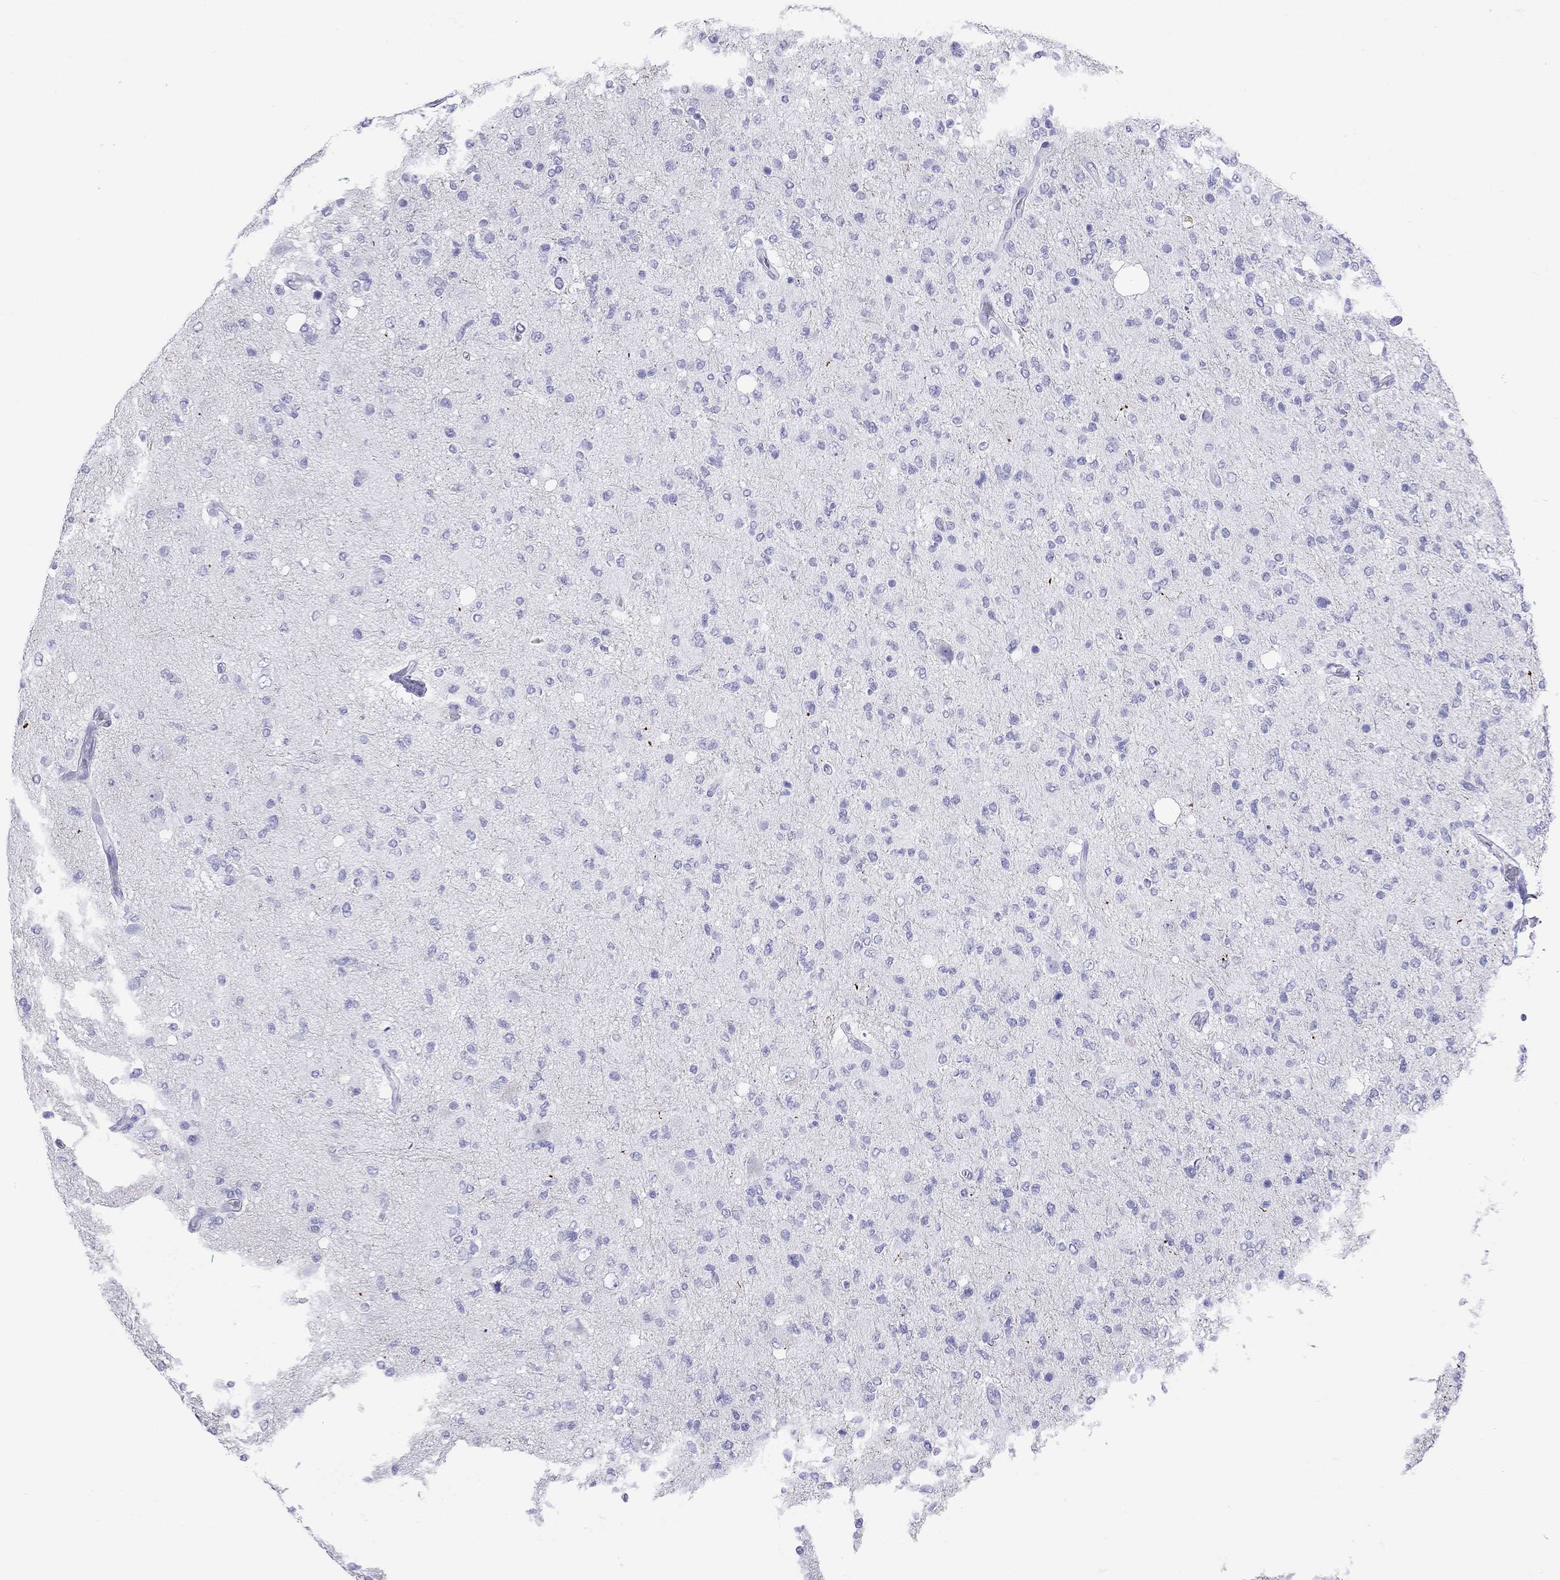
{"staining": {"intensity": "negative", "quantity": "none", "location": "none"}, "tissue": "glioma", "cell_type": "Tumor cells", "image_type": "cancer", "snomed": [{"axis": "morphology", "description": "Glioma, malignant, High grade"}, {"axis": "topography", "description": "Cerebral cortex"}], "caption": "Tumor cells are negative for brown protein staining in malignant glioma (high-grade).", "gene": "HLA-DQB2", "patient": {"sex": "male", "age": 70}}